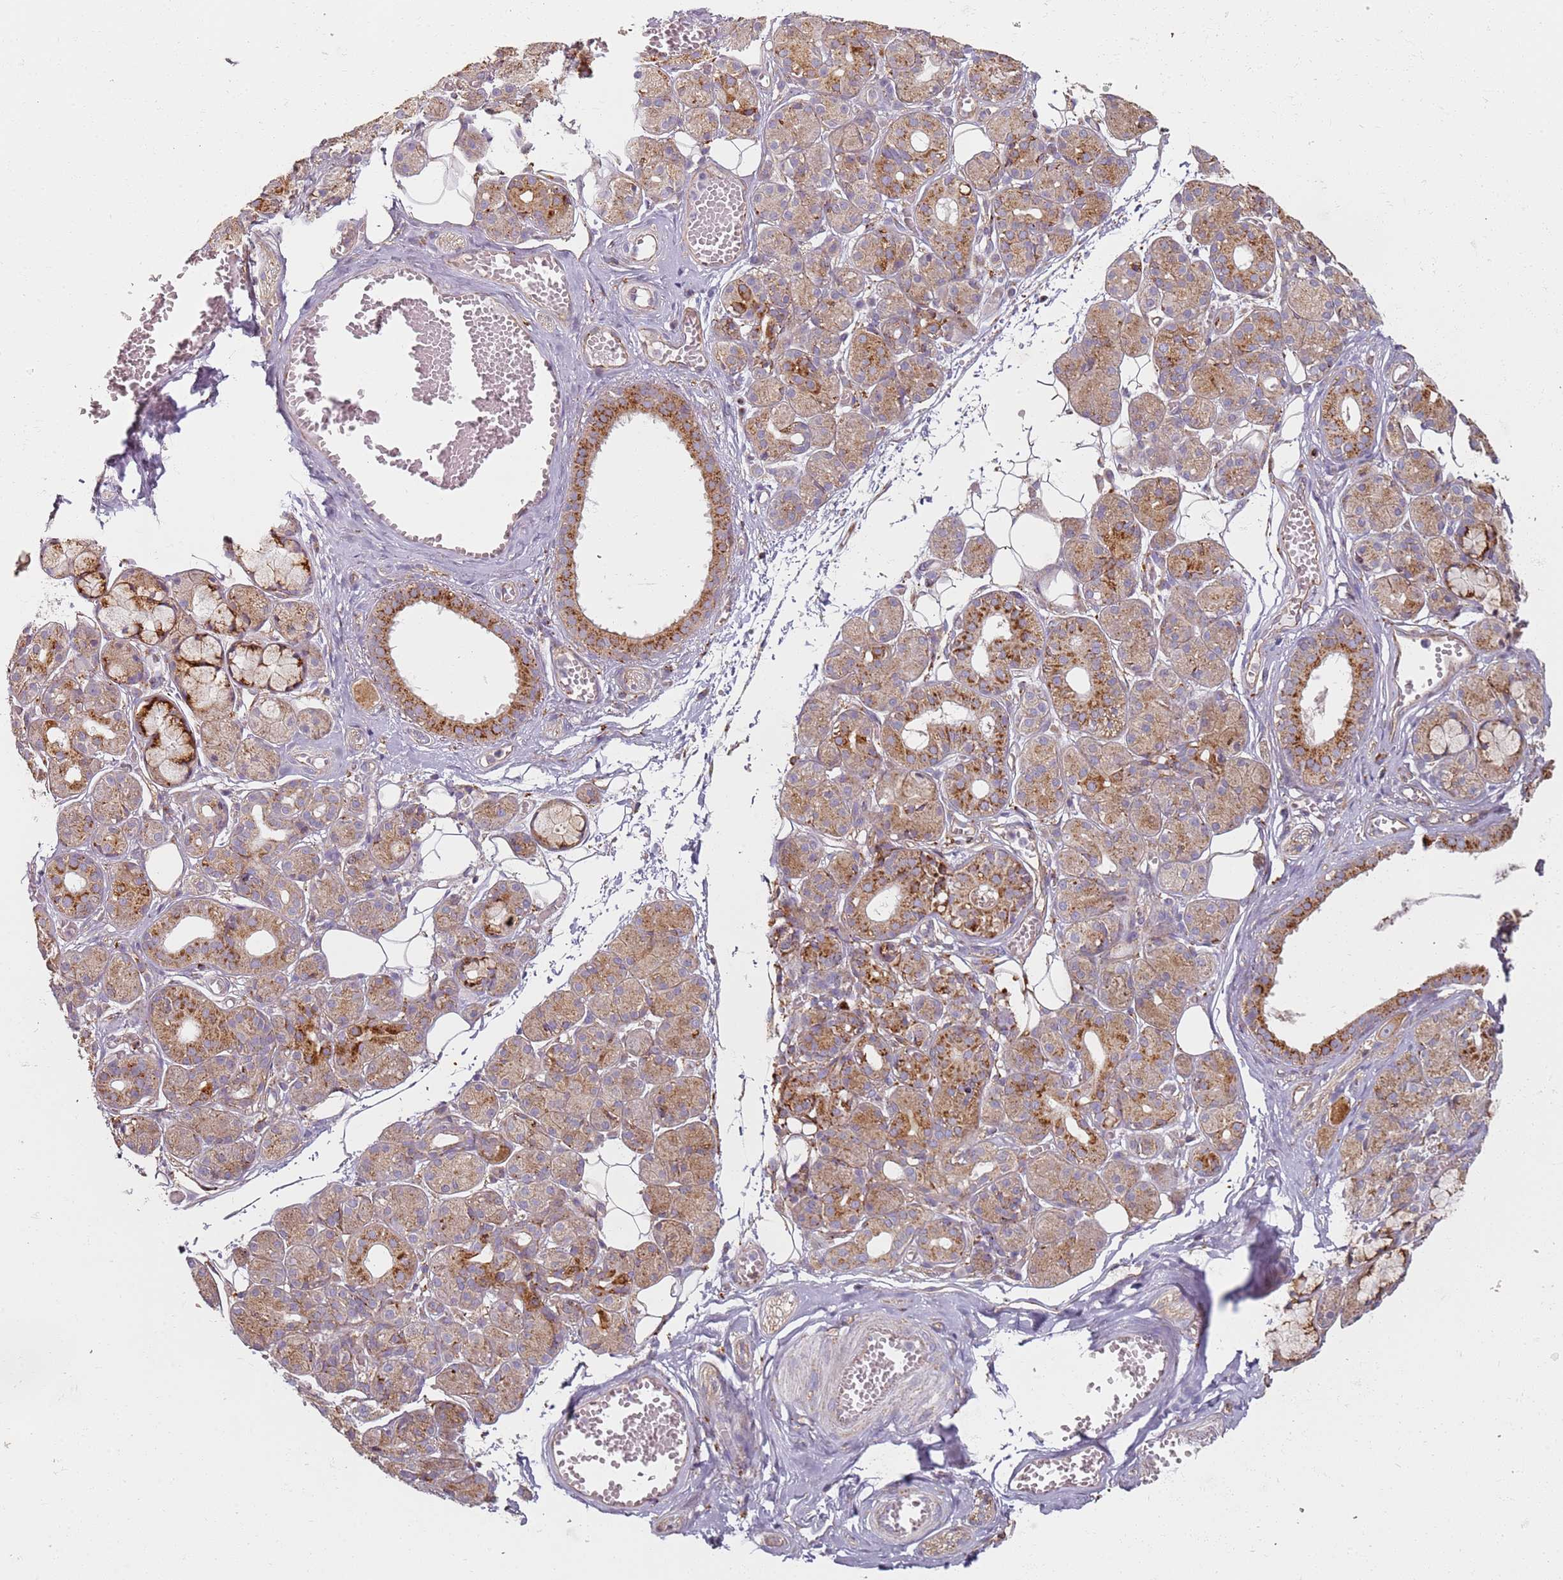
{"staining": {"intensity": "moderate", "quantity": ">75%", "location": "cytoplasmic/membranous"}, "tissue": "salivary gland", "cell_type": "Glandular cells", "image_type": "normal", "snomed": [{"axis": "morphology", "description": "Normal tissue, NOS"}, {"axis": "topography", "description": "Salivary gland"}], "caption": "Protein staining reveals moderate cytoplasmic/membranous staining in about >75% of glandular cells in normal salivary gland. (Stains: DAB in brown, nuclei in blue, Microscopy: brightfield microscopy at high magnification).", "gene": "PROKR2", "patient": {"sex": "male", "age": 63}}